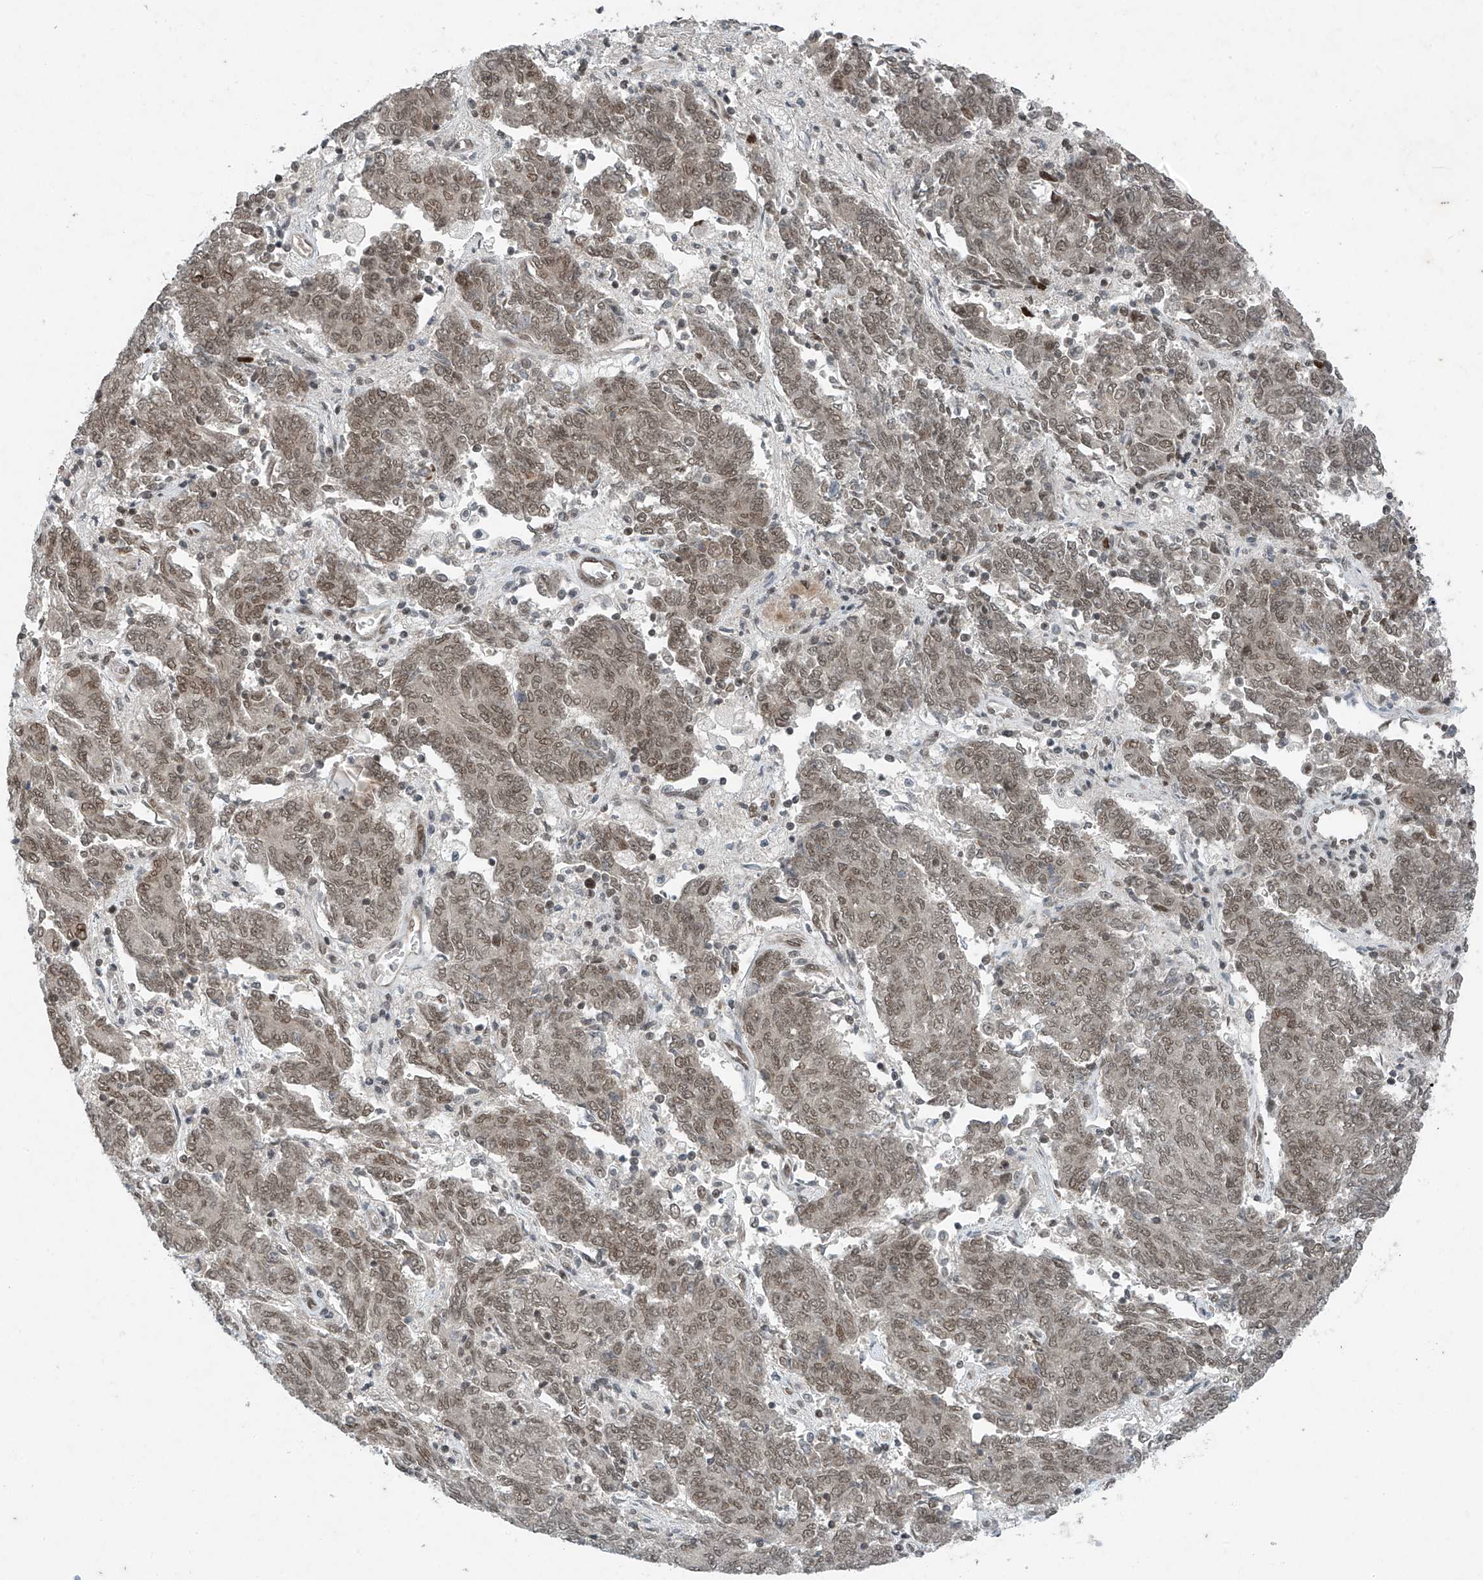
{"staining": {"intensity": "moderate", "quantity": ">75%", "location": "nuclear"}, "tissue": "endometrial cancer", "cell_type": "Tumor cells", "image_type": "cancer", "snomed": [{"axis": "morphology", "description": "Adenocarcinoma, NOS"}, {"axis": "topography", "description": "Endometrium"}], "caption": "Protein expression by IHC reveals moderate nuclear staining in about >75% of tumor cells in adenocarcinoma (endometrial).", "gene": "TAF8", "patient": {"sex": "female", "age": 80}}